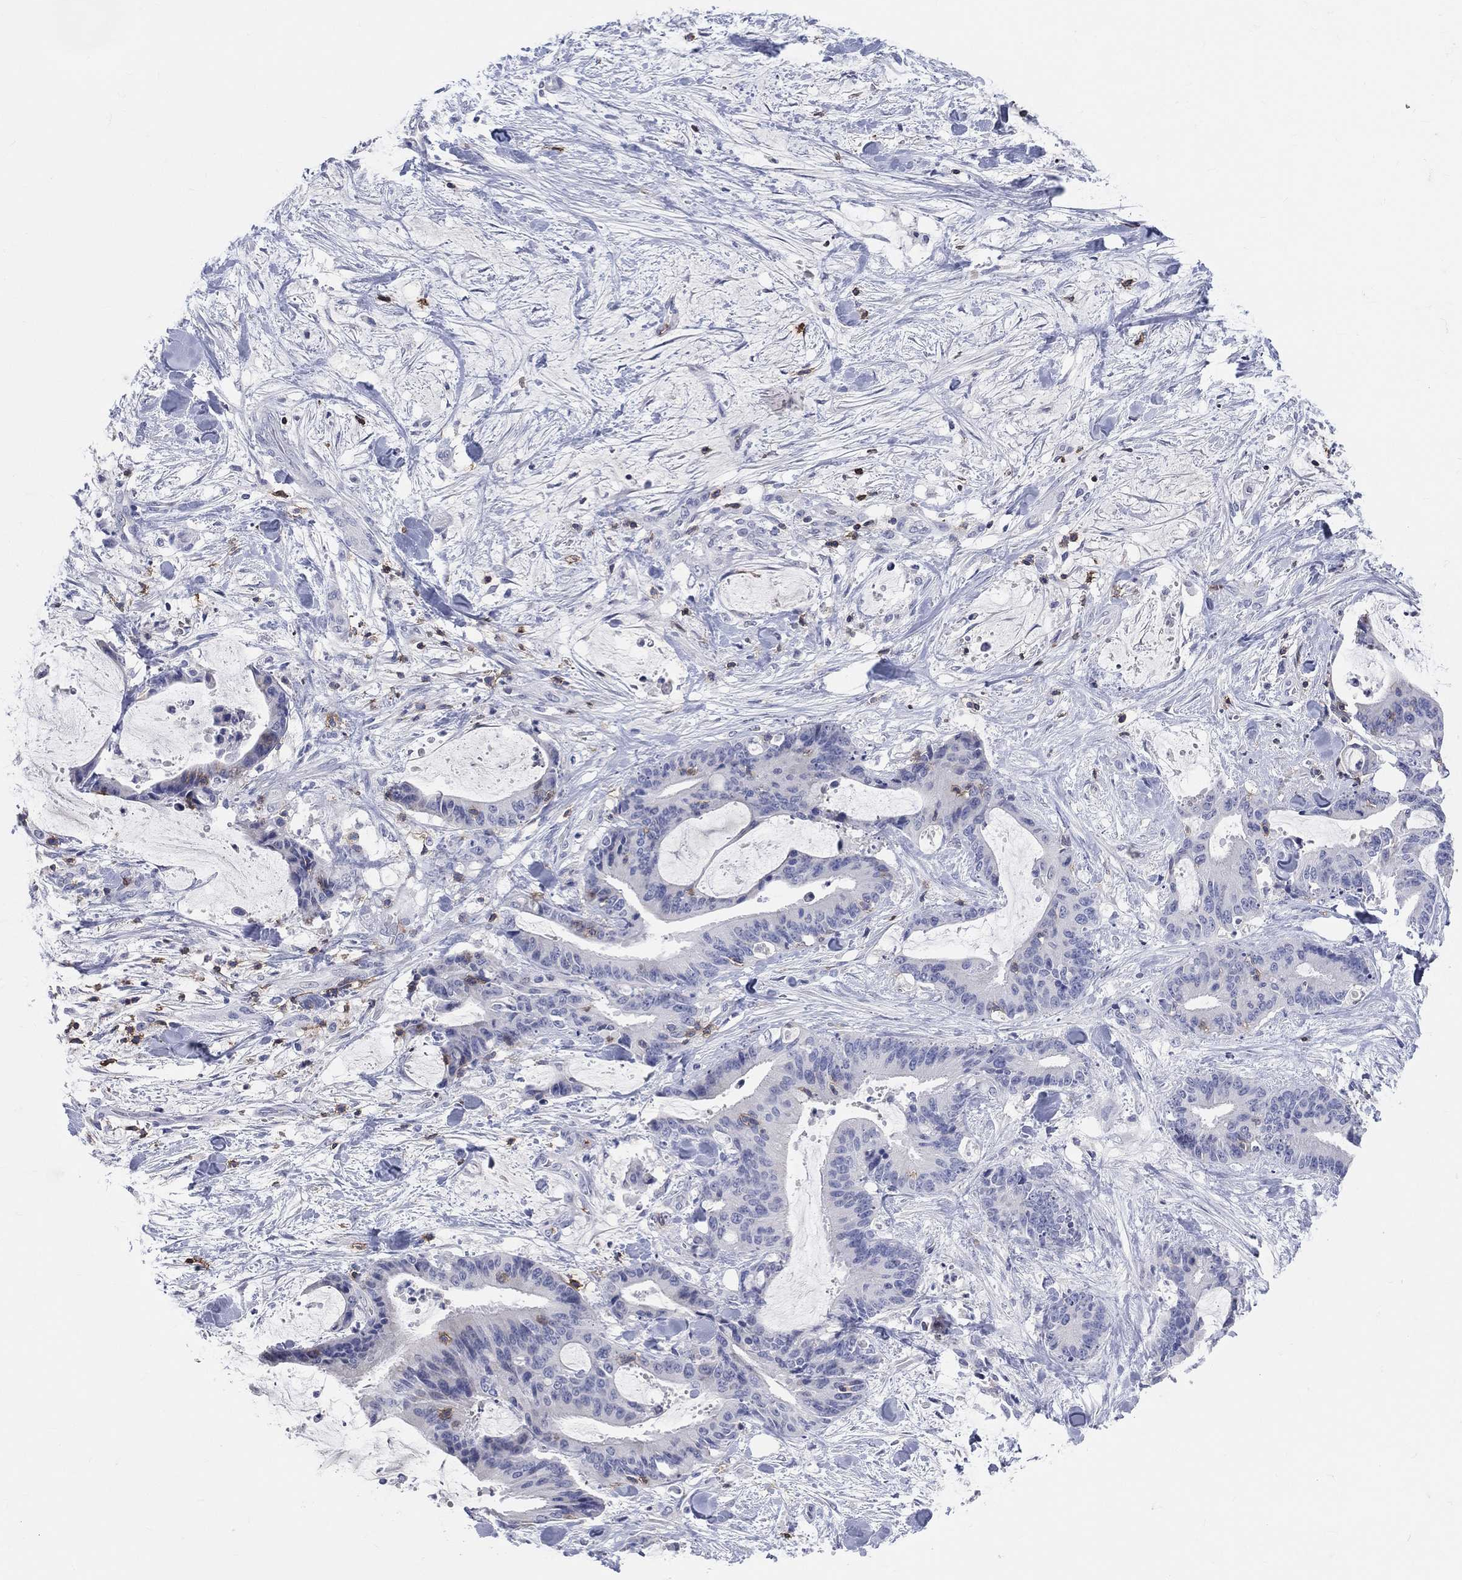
{"staining": {"intensity": "negative", "quantity": "none", "location": "none"}, "tissue": "liver cancer", "cell_type": "Tumor cells", "image_type": "cancer", "snomed": [{"axis": "morphology", "description": "Cholangiocarcinoma"}, {"axis": "topography", "description": "Liver"}], "caption": "Liver cholangiocarcinoma was stained to show a protein in brown. There is no significant positivity in tumor cells. The staining was performed using DAB to visualize the protein expression in brown, while the nuclei were stained in blue with hematoxylin (Magnification: 20x).", "gene": "LAT", "patient": {"sex": "female", "age": 73}}